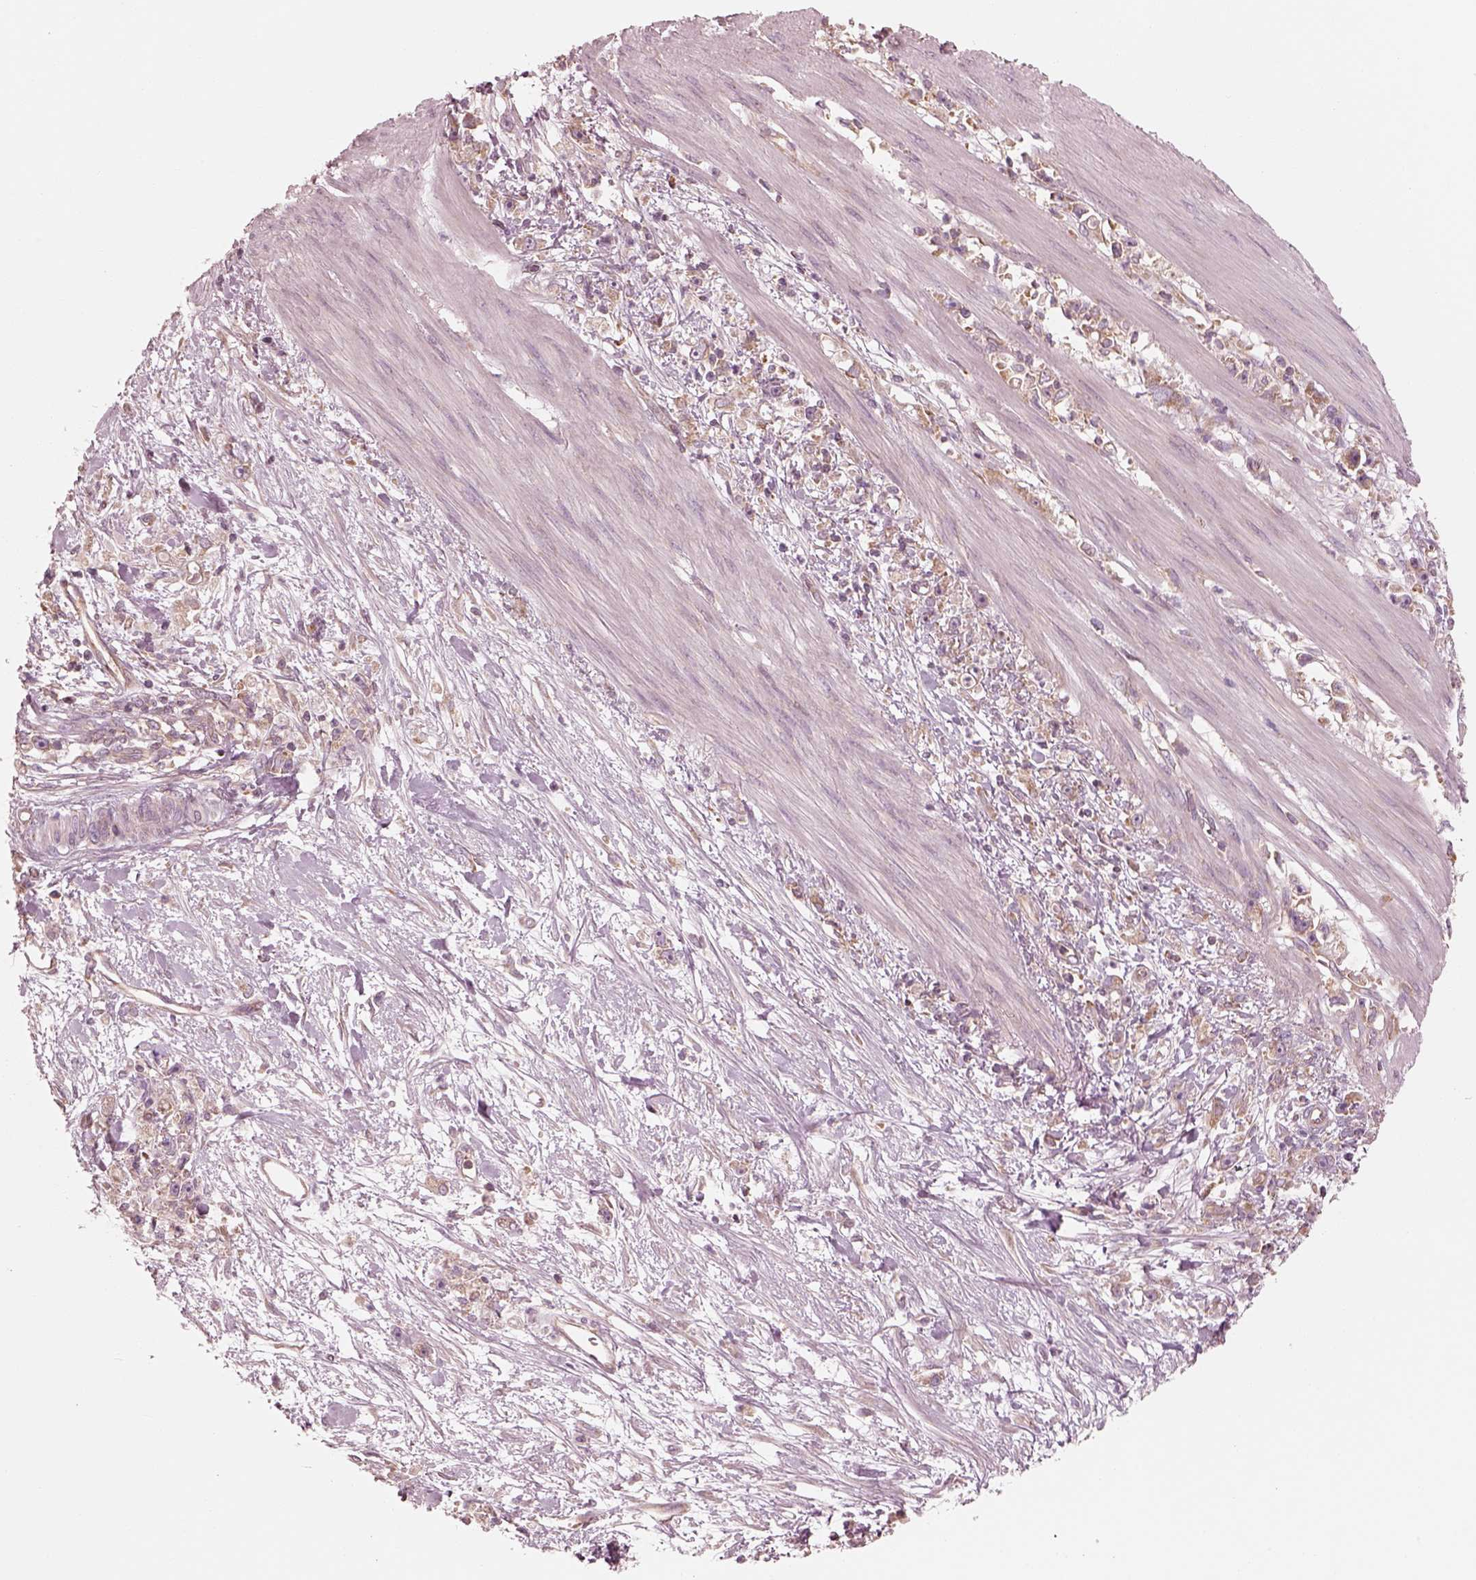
{"staining": {"intensity": "moderate", "quantity": ">75%", "location": "cytoplasmic/membranous"}, "tissue": "stomach cancer", "cell_type": "Tumor cells", "image_type": "cancer", "snomed": [{"axis": "morphology", "description": "Adenocarcinoma, NOS"}, {"axis": "topography", "description": "Stomach"}], "caption": "High-power microscopy captured an IHC micrograph of stomach cancer (adenocarcinoma), revealing moderate cytoplasmic/membranous staining in approximately >75% of tumor cells.", "gene": "CNOT2", "patient": {"sex": "female", "age": 59}}